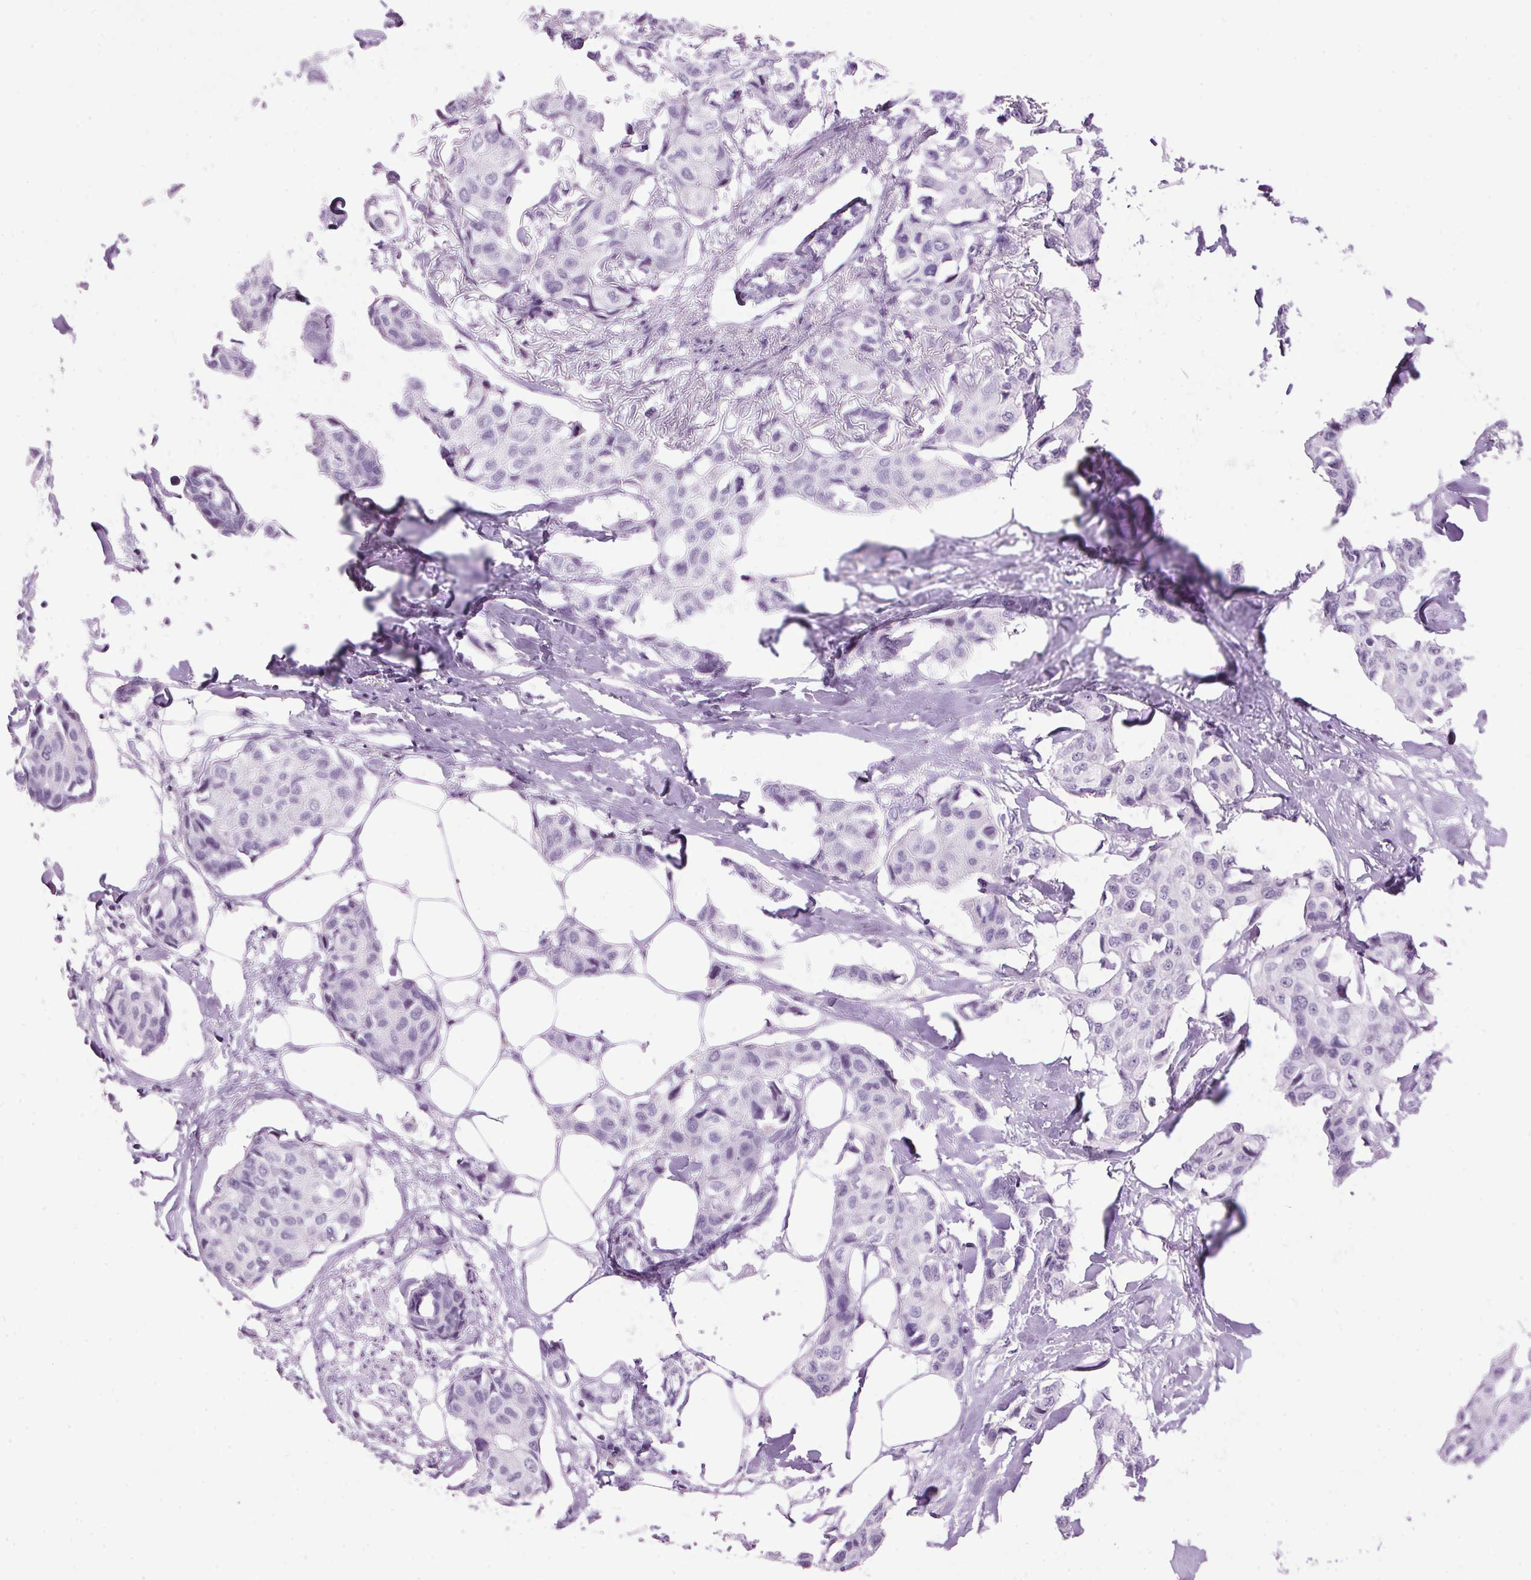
{"staining": {"intensity": "negative", "quantity": "none", "location": "none"}, "tissue": "breast cancer", "cell_type": "Tumor cells", "image_type": "cancer", "snomed": [{"axis": "morphology", "description": "Duct carcinoma"}, {"axis": "topography", "description": "Breast"}], "caption": "An IHC photomicrograph of invasive ductal carcinoma (breast) is shown. There is no staining in tumor cells of invasive ductal carcinoma (breast).", "gene": "TMEM88B", "patient": {"sex": "female", "age": 80}}